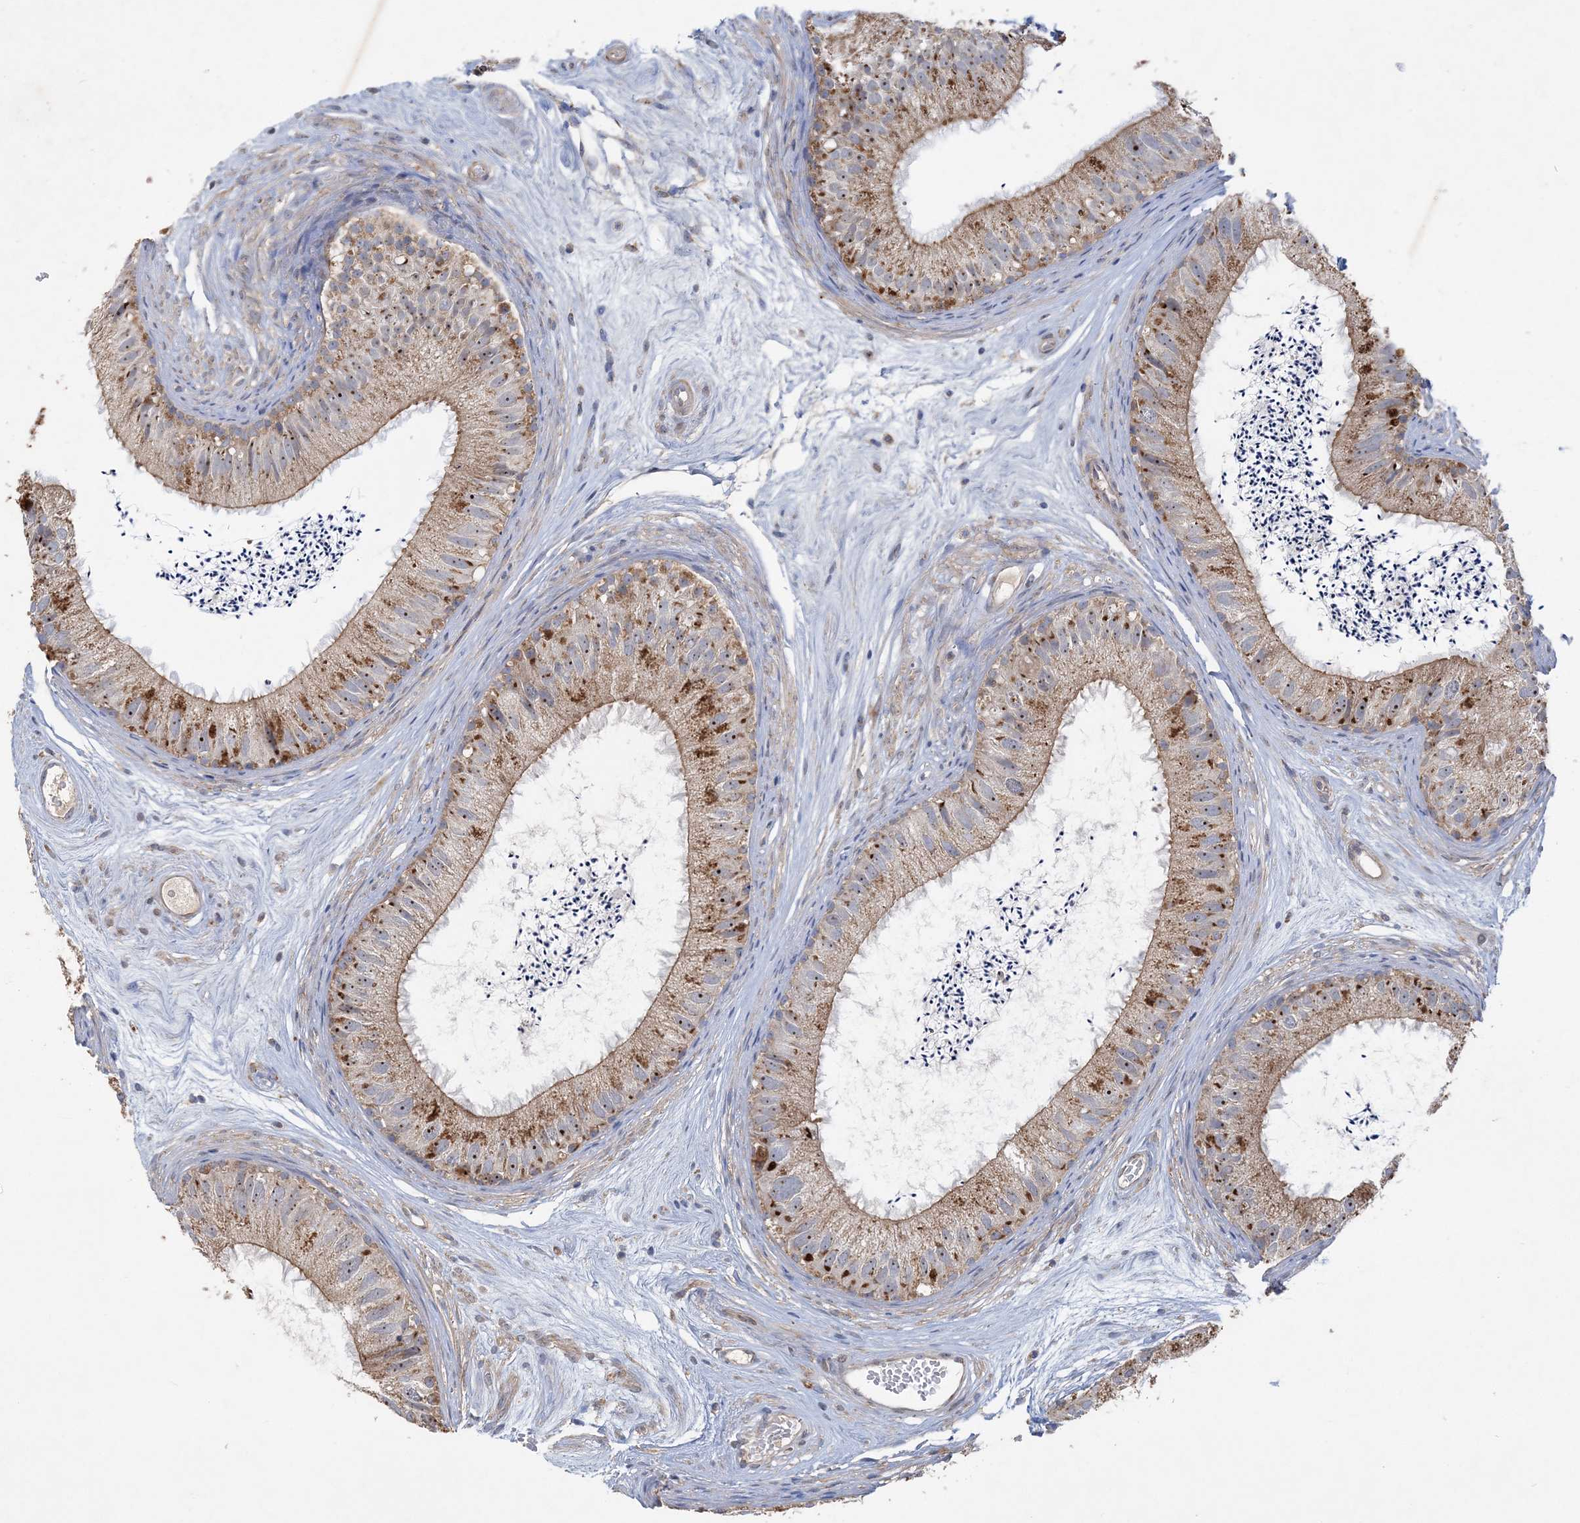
{"staining": {"intensity": "moderate", "quantity": "25%-75%", "location": "cytoplasmic/membranous,nuclear"}, "tissue": "epididymis", "cell_type": "Glandular cells", "image_type": "normal", "snomed": [{"axis": "morphology", "description": "Normal tissue, NOS"}, {"axis": "topography", "description": "Epididymis"}], "caption": "Protein expression analysis of benign epididymis displays moderate cytoplasmic/membranous,nuclear staining in about 25%-75% of glandular cells.", "gene": "FEZ2", "patient": {"sex": "male", "age": 77}}